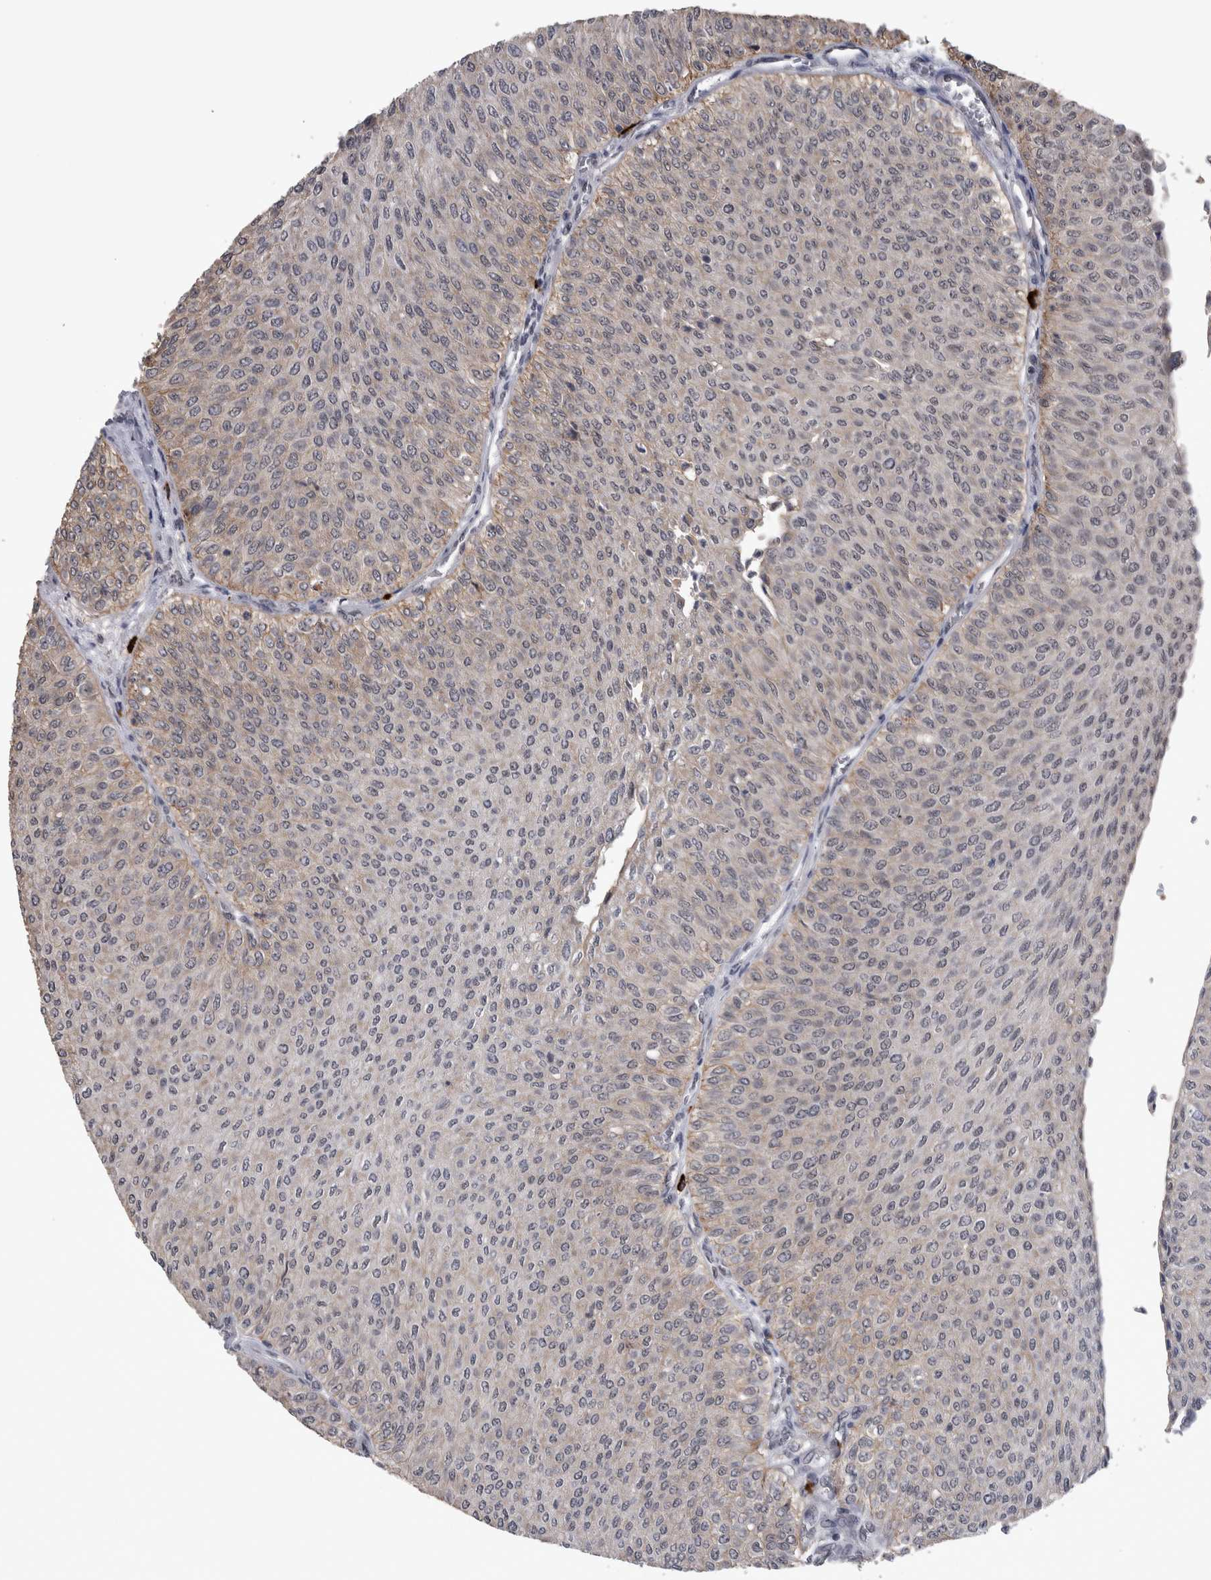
{"staining": {"intensity": "weak", "quantity": "<25%", "location": "cytoplasmic/membranous"}, "tissue": "urothelial cancer", "cell_type": "Tumor cells", "image_type": "cancer", "snomed": [{"axis": "morphology", "description": "Urothelial carcinoma, Low grade"}, {"axis": "topography", "description": "Urinary bladder"}], "caption": "Immunohistochemistry (IHC) of human urothelial carcinoma (low-grade) exhibits no positivity in tumor cells. Brightfield microscopy of IHC stained with DAB (3,3'-diaminobenzidine) (brown) and hematoxylin (blue), captured at high magnification.", "gene": "PEBP4", "patient": {"sex": "male", "age": 78}}